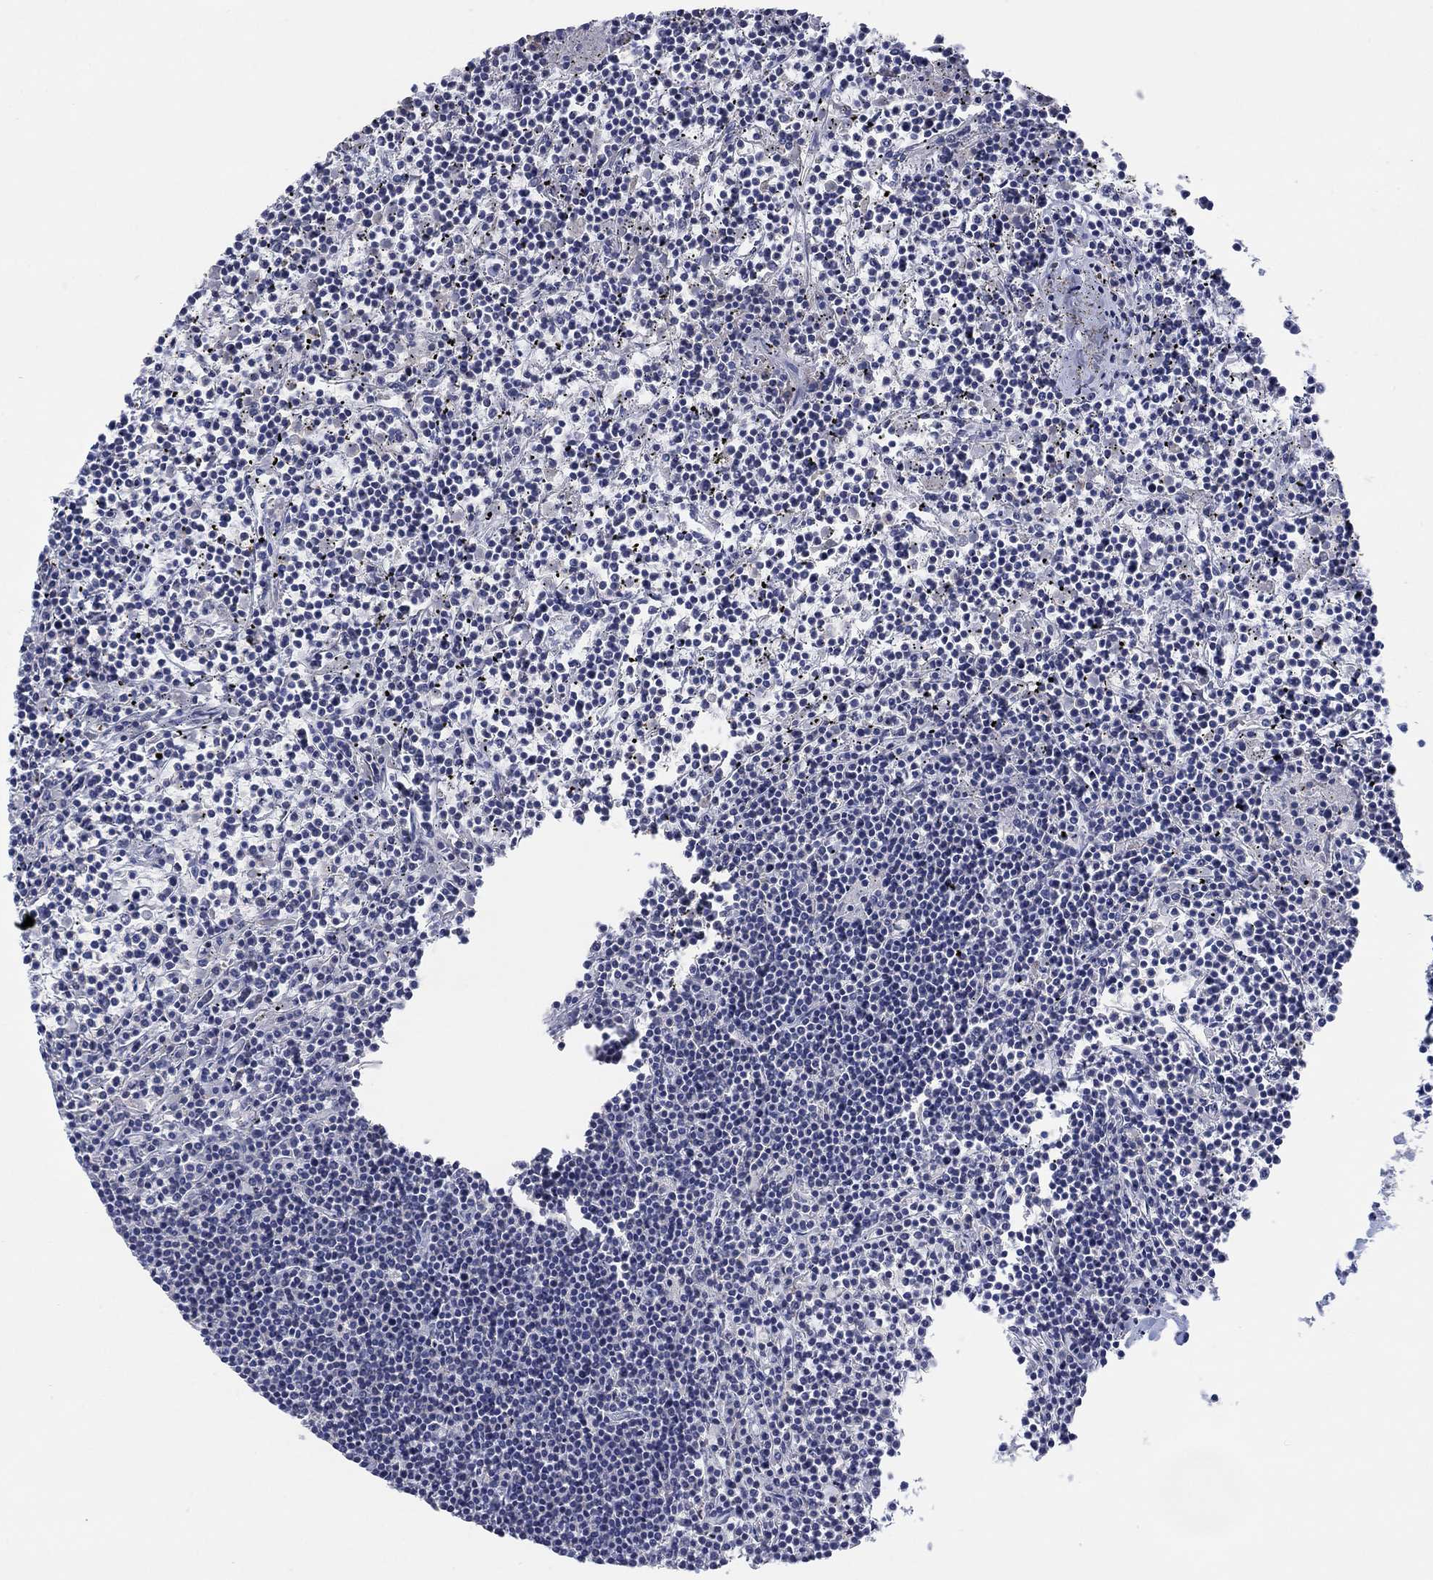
{"staining": {"intensity": "negative", "quantity": "none", "location": "none"}, "tissue": "lymphoma", "cell_type": "Tumor cells", "image_type": "cancer", "snomed": [{"axis": "morphology", "description": "Malignant lymphoma, non-Hodgkin's type, Low grade"}, {"axis": "topography", "description": "Spleen"}], "caption": "Histopathology image shows no significant protein expression in tumor cells of lymphoma. (Brightfield microscopy of DAB (3,3'-diaminobenzidine) IHC at high magnification).", "gene": "FER1L6", "patient": {"sex": "female", "age": 19}}